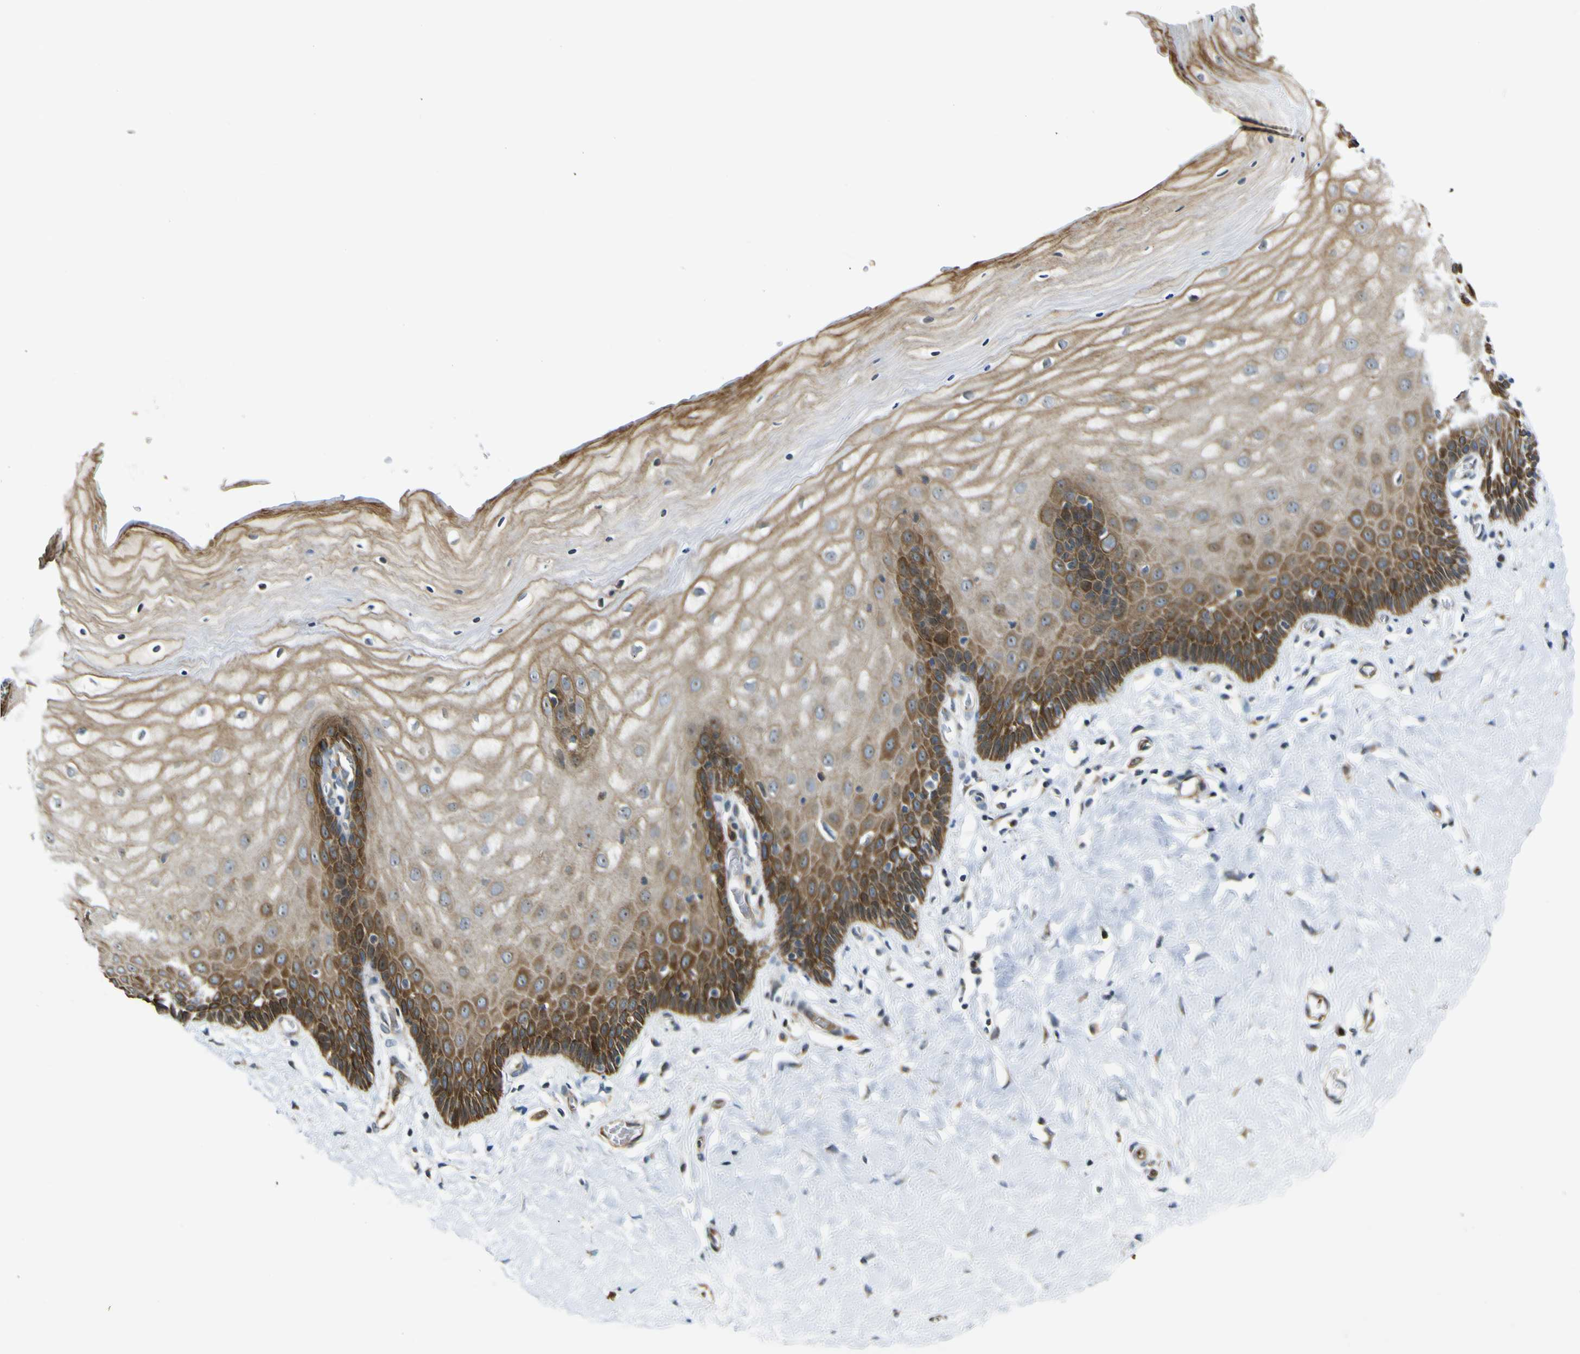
{"staining": {"intensity": "strong", "quantity": ">75%", "location": "cytoplasmic/membranous"}, "tissue": "cervix", "cell_type": "Glandular cells", "image_type": "normal", "snomed": [{"axis": "morphology", "description": "Normal tissue, NOS"}, {"axis": "topography", "description": "Cervix"}], "caption": "Protein analysis of normal cervix exhibits strong cytoplasmic/membranous positivity in approximately >75% of glandular cells. Ihc stains the protein in brown and the nuclei are stained blue.", "gene": "KDM7A", "patient": {"sex": "female", "age": 55}}